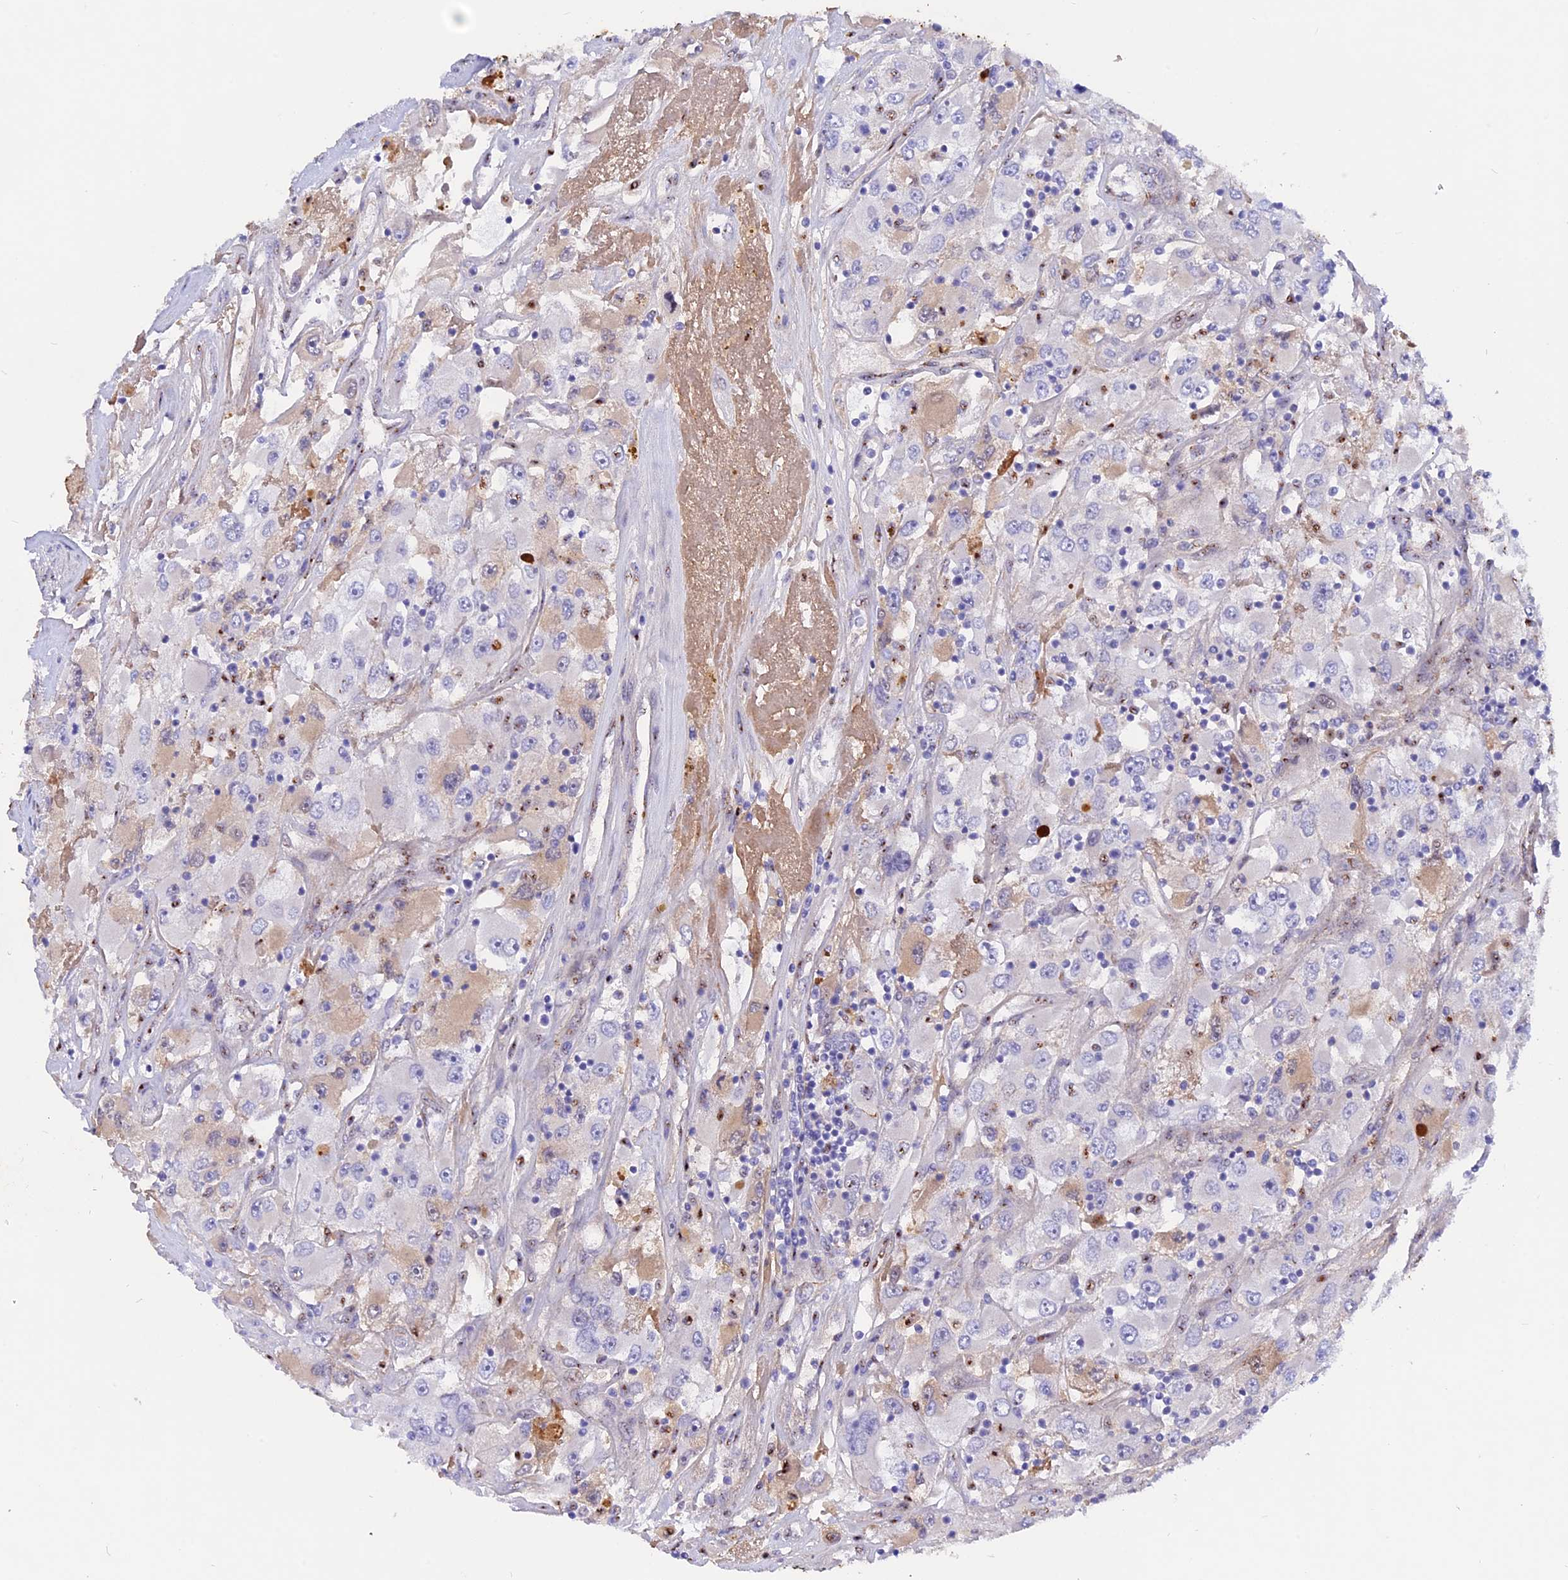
{"staining": {"intensity": "negative", "quantity": "none", "location": "none"}, "tissue": "renal cancer", "cell_type": "Tumor cells", "image_type": "cancer", "snomed": [{"axis": "morphology", "description": "Adenocarcinoma, NOS"}, {"axis": "topography", "description": "Kidney"}], "caption": "Image shows no protein expression in tumor cells of renal cancer (adenocarcinoma) tissue.", "gene": "GK5", "patient": {"sex": "female", "age": 52}}